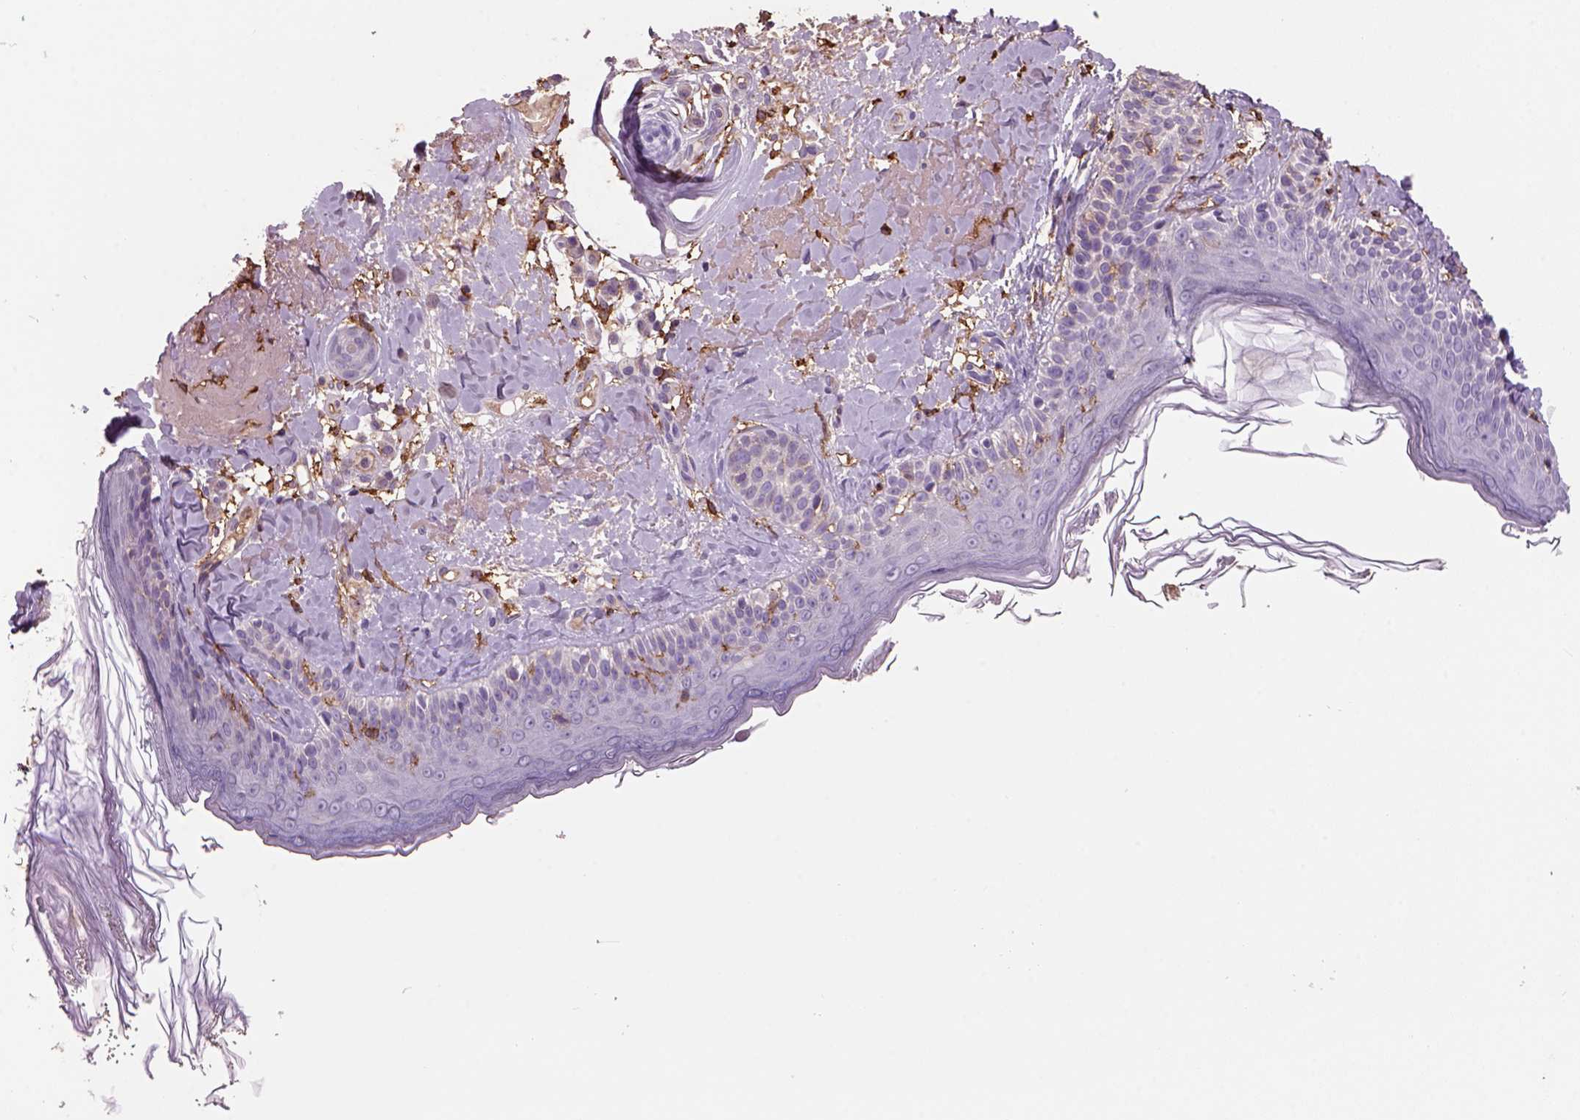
{"staining": {"intensity": "negative", "quantity": "none", "location": "none"}, "tissue": "skin", "cell_type": "Fibroblasts", "image_type": "normal", "snomed": [{"axis": "morphology", "description": "Normal tissue, NOS"}, {"axis": "topography", "description": "Skin"}], "caption": "Immunohistochemistry of normal human skin reveals no positivity in fibroblasts.", "gene": "CD14", "patient": {"sex": "male", "age": 73}}